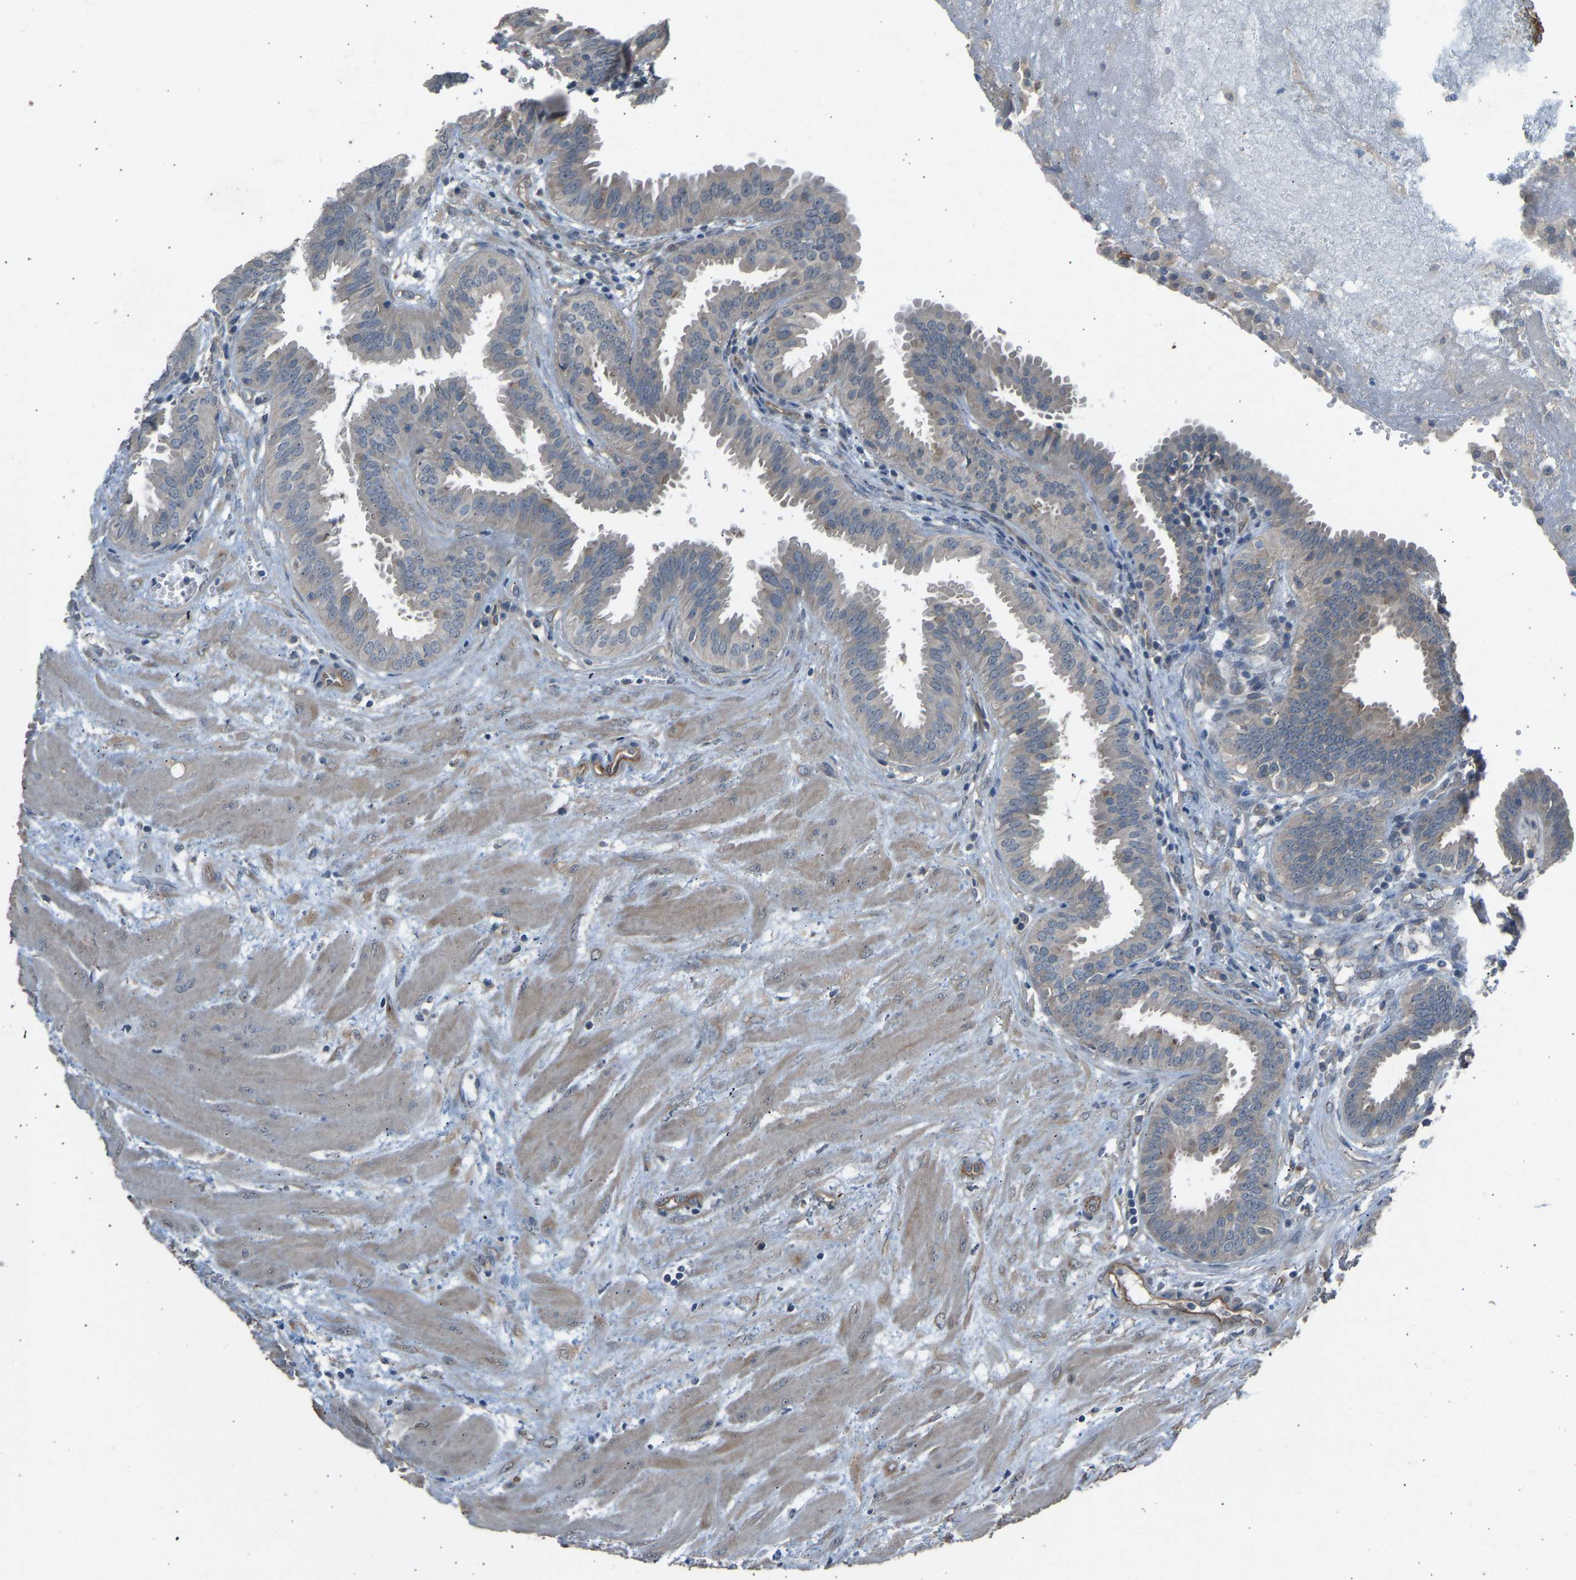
{"staining": {"intensity": "weak", "quantity": "<25%", "location": "cytoplasmic/membranous"}, "tissue": "fallopian tube", "cell_type": "Glandular cells", "image_type": "normal", "snomed": [{"axis": "morphology", "description": "Normal tissue, NOS"}, {"axis": "topography", "description": "Fallopian tube"}, {"axis": "topography", "description": "Placenta"}], "caption": "A photomicrograph of fallopian tube stained for a protein exhibits no brown staining in glandular cells. (Brightfield microscopy of DAB (3,3'-diaminobenzidine) immunohistochemistry at high magnification).", "gene": "SLC43A1", "patient": {"sex": "female", "age": 32}}